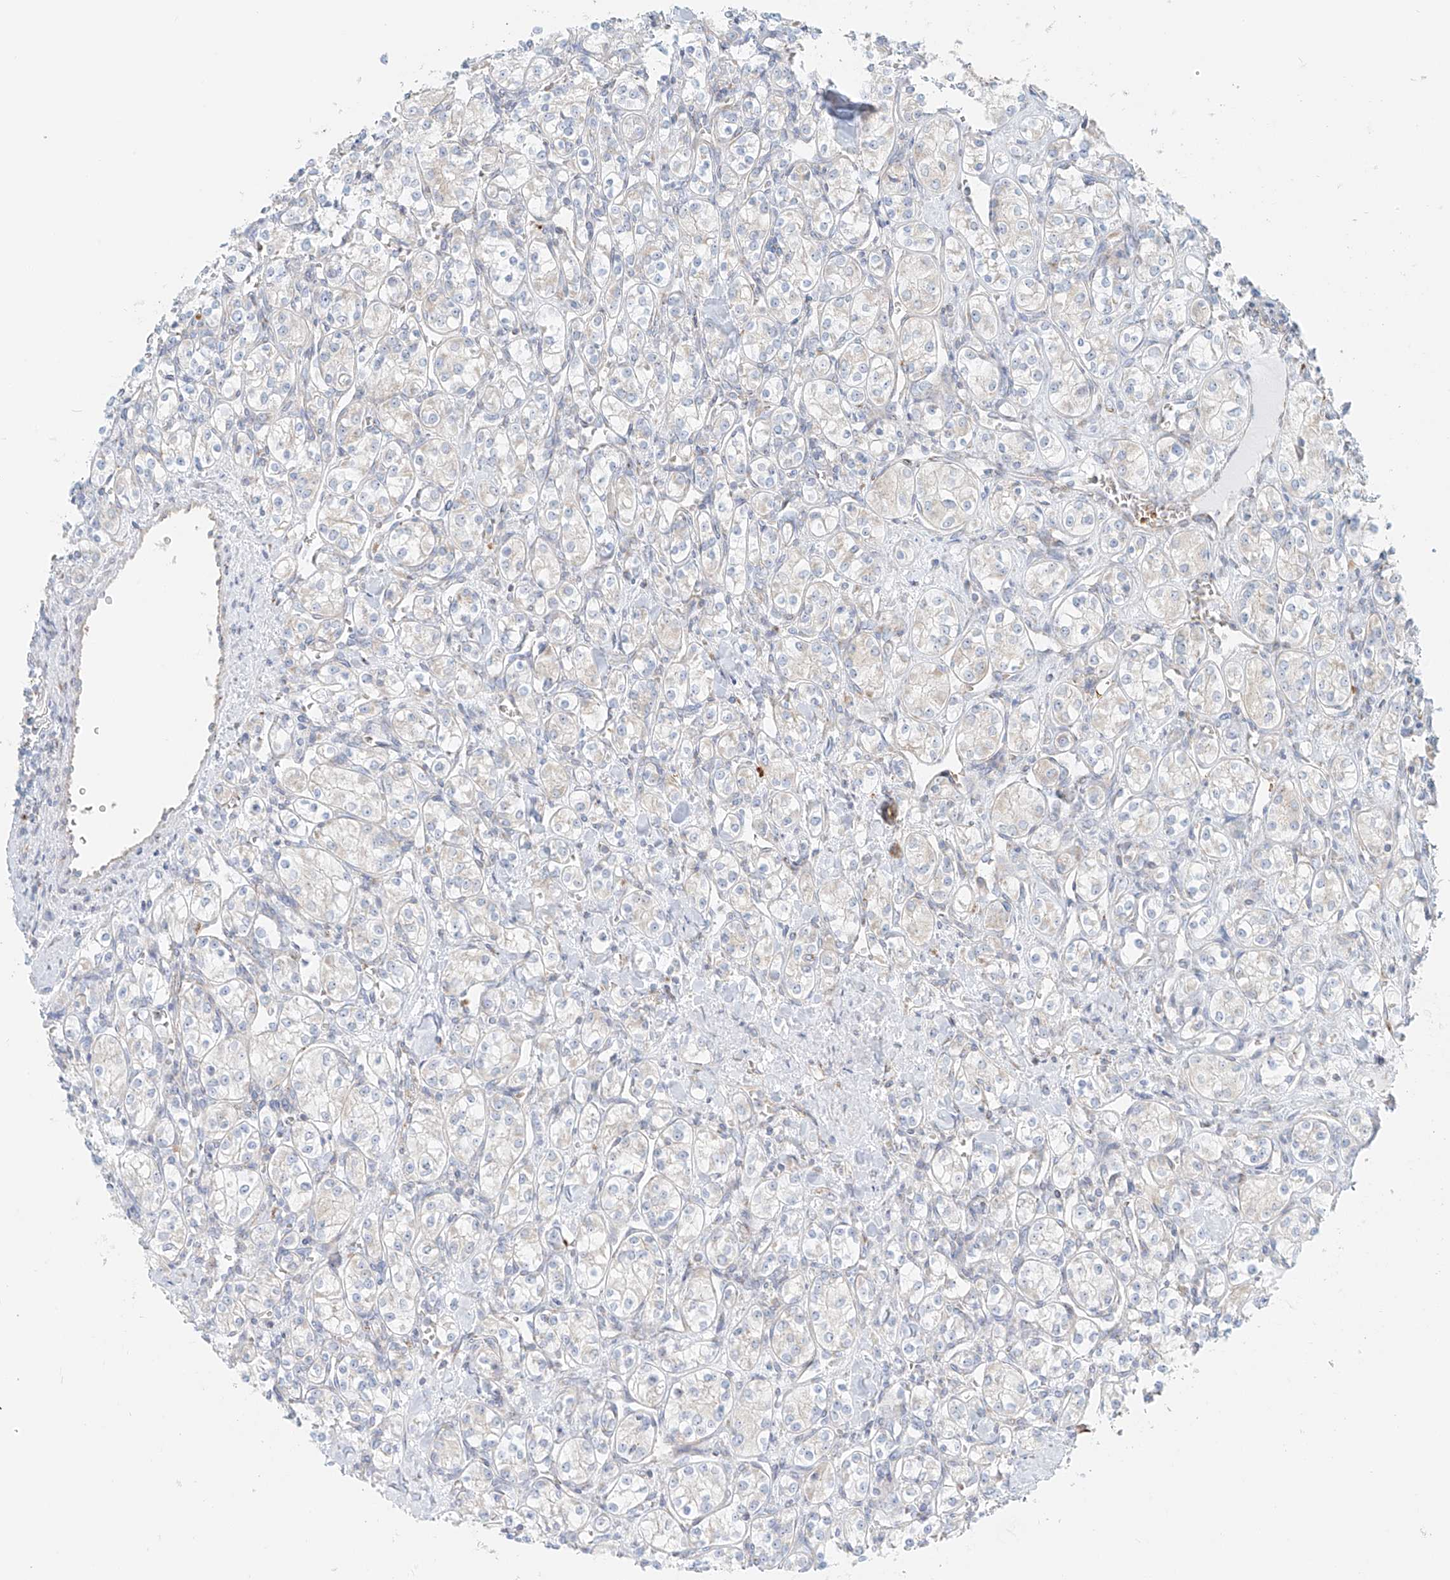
{"staining": {"intensity": "negative", "quantity": "none", "location": "none"}, "tissue": "renal cancer", "cell_type": "Tumor cells", "image_type": "cancer", "snomed": [{"axis": "morphology", "description": "Adenocarcinoma, NOS"}, {"axis": "topography", "description": "Kidney"}], "caption": "This is an immunohistochemistry photomicrograph of adenocarcinoma (renal). There is no positivity in tumor cells.", "gene": "EIPR1", "patient": {"sex": "male", "age": 77}}